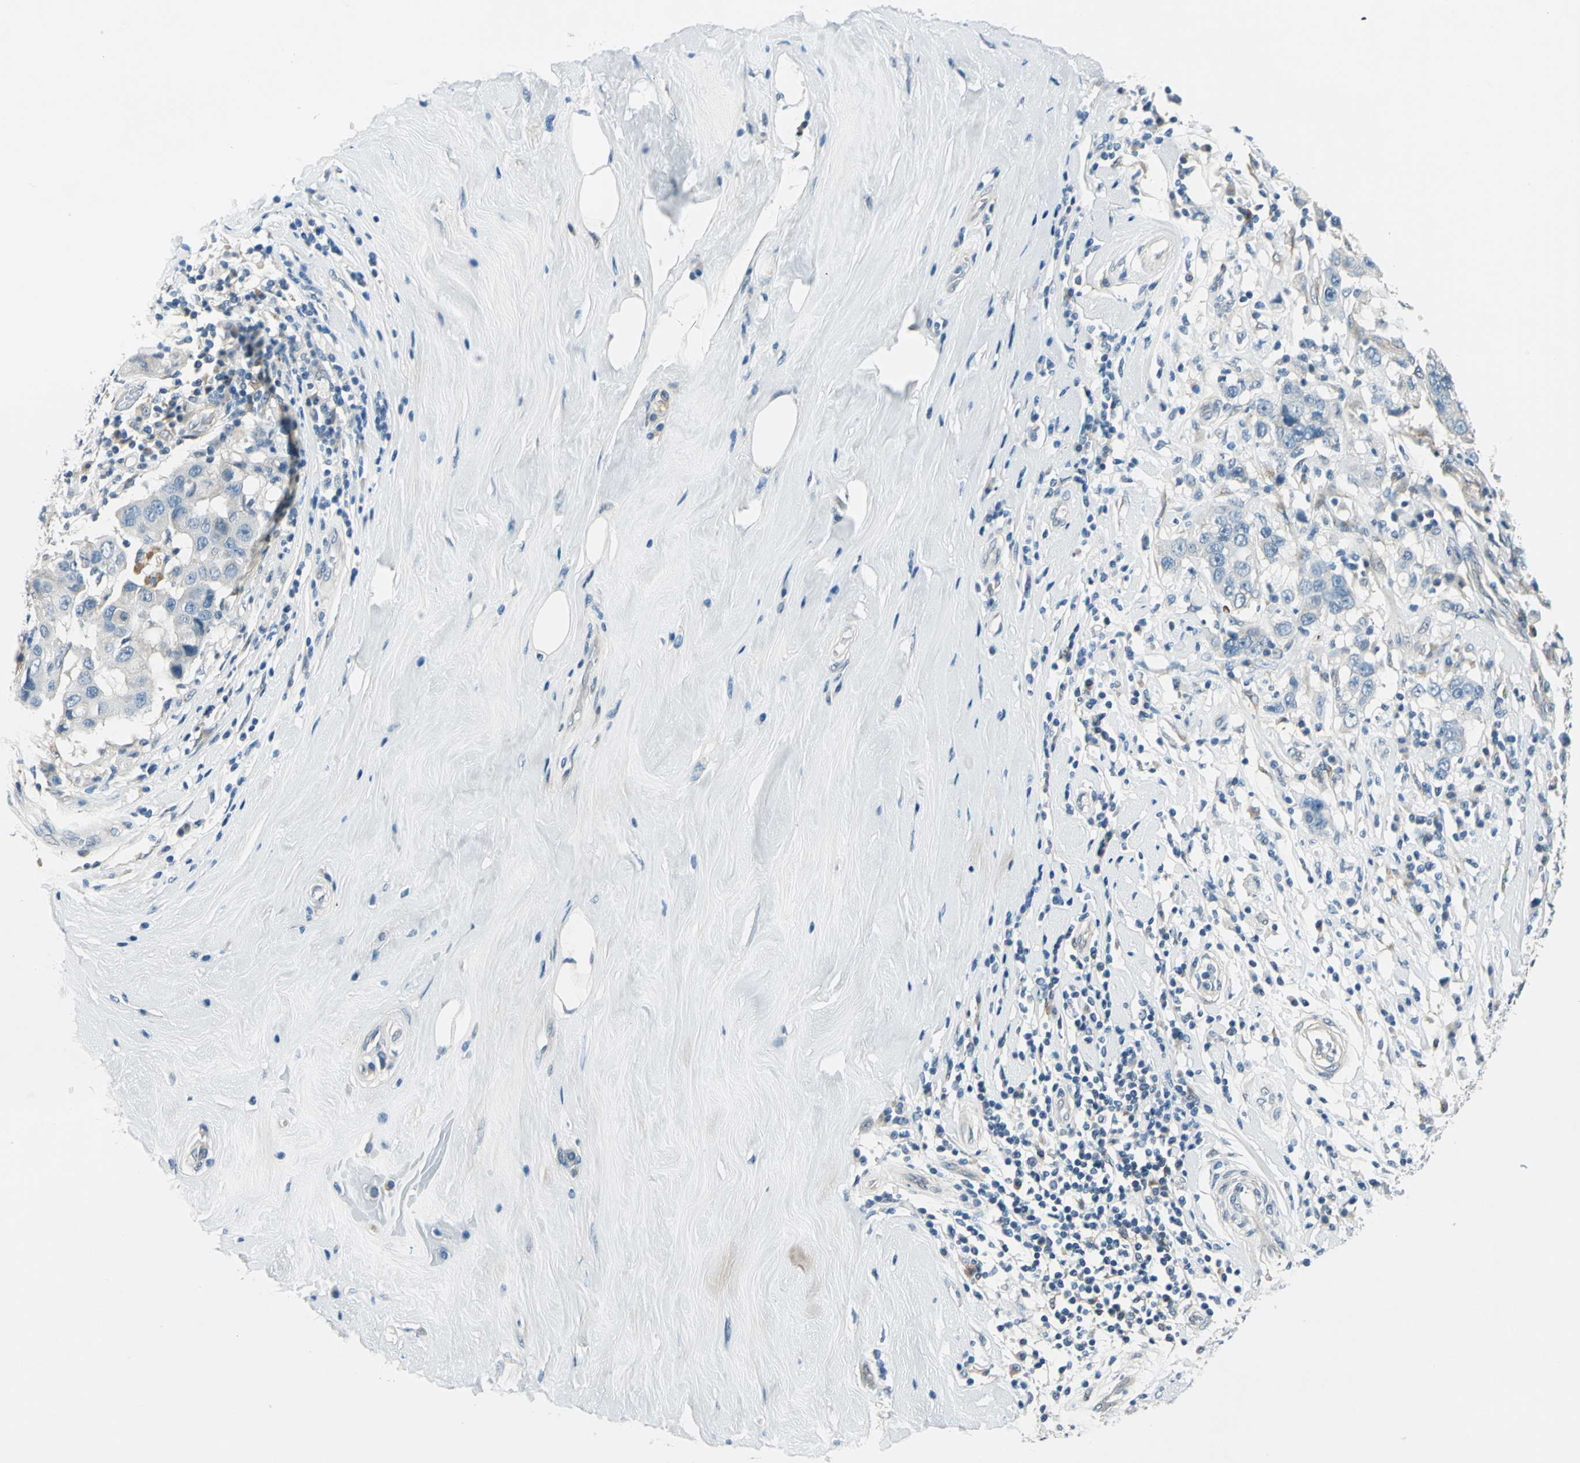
{"staining": {"intensity": "negative", "quantity": "none", "location": "none"}, "tissue": "breast cancer", "cell_type": "Tumor cells", "image_type": "cancer", "snomed": [{"axis": "morphology", "description": "Duct carcinoma"}, {"axis": "topography", "description": "Breast"}], "caption": "High magnification brightfield microscopy of breast cancer (invasive ductal carcinoma) stained with DAB (brown) and counterstained with hematoxylin (blue): tumor cells show no significant expression.", "gene": "CDC42EP1", "patient": {"sex": "female", "age": 27}}